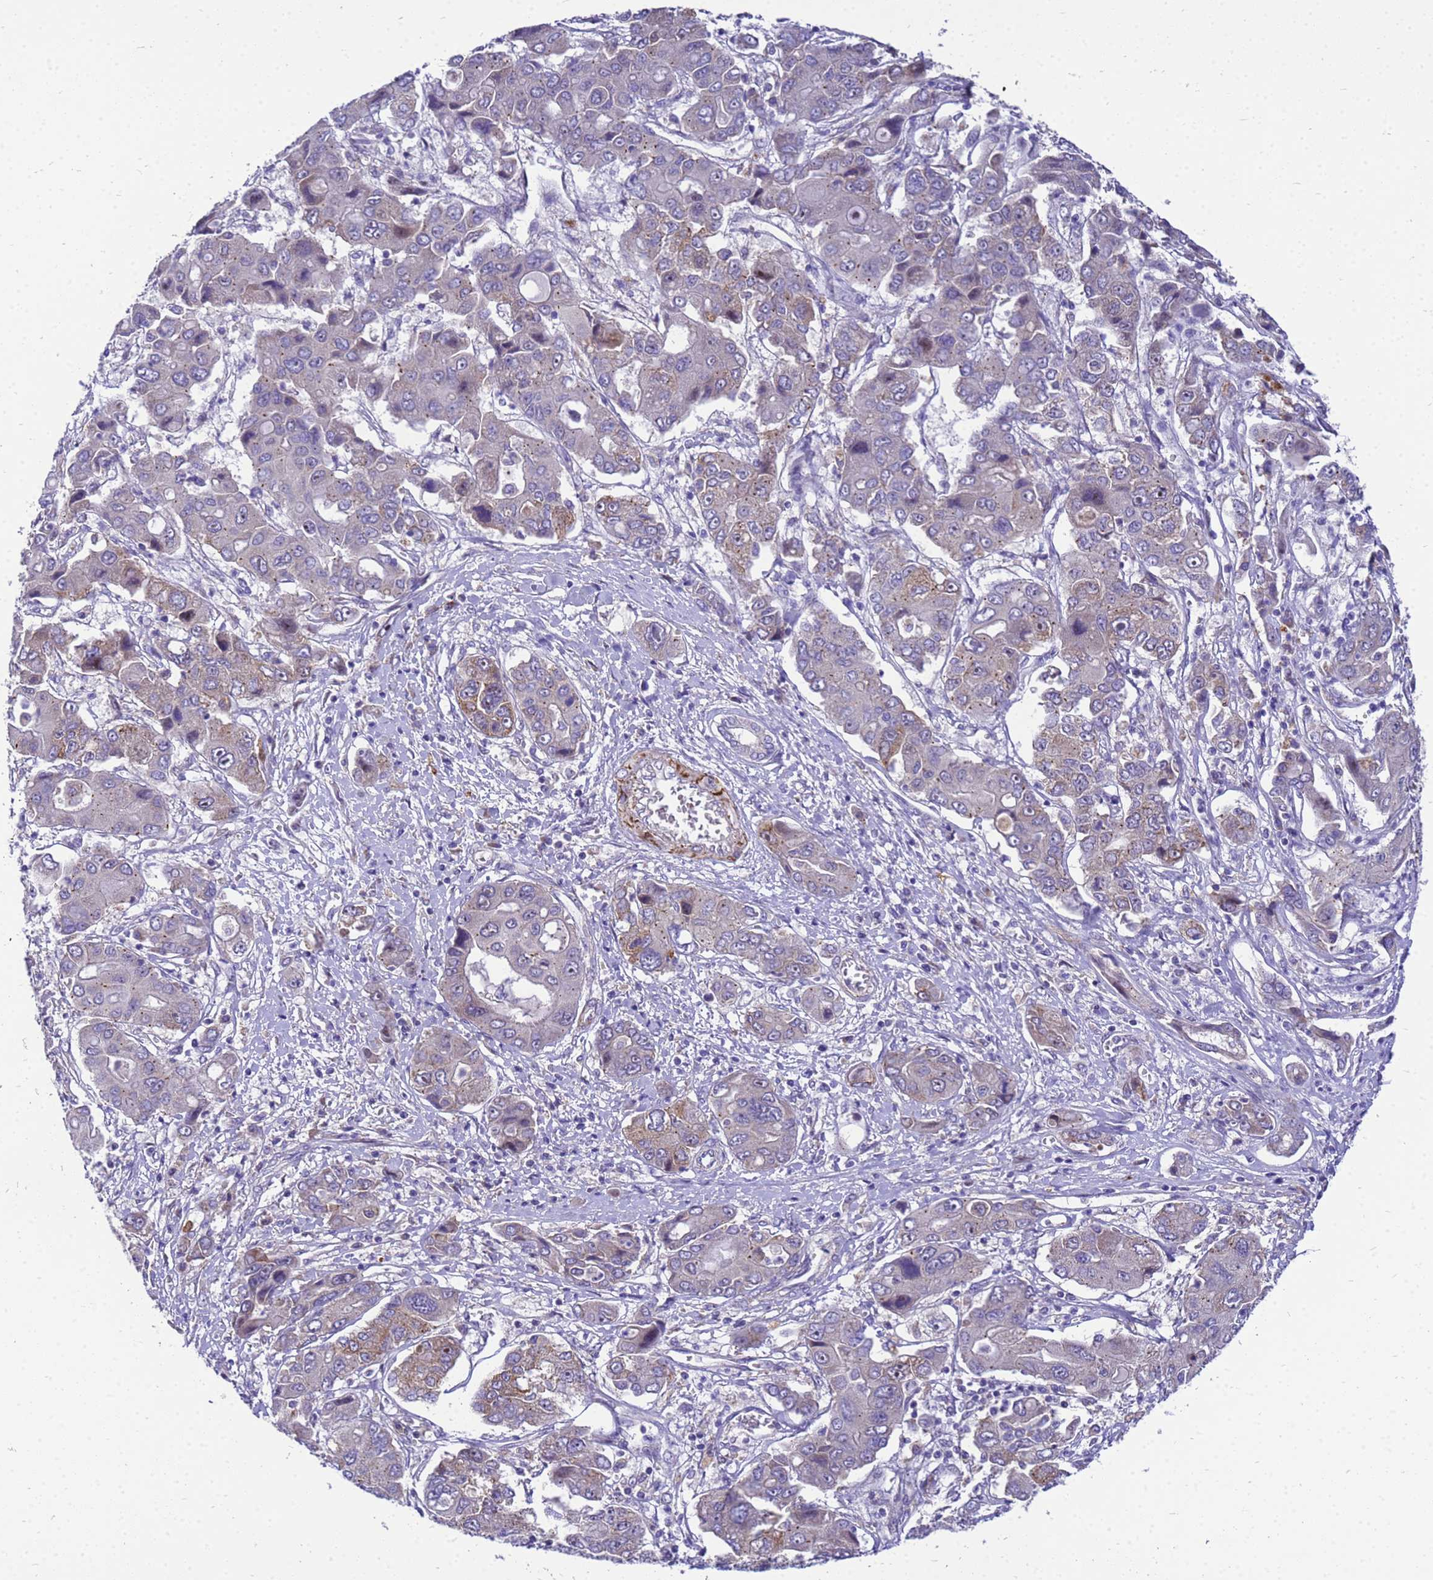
{"staining": {"intensity": "weak", "quantity": "<25%", "location": "cytoplasmic/membranous"}, "tissue": "liver cancer", "cell_type": "Tumor cells", "image_type": "cancer", "snomed": [{"axis": "morphology", "description": "Cholangiocarcinoma"}, {"axis": "topography", "description": "Liver"}], "caption": "The micrograph displays no staining of tumor cells in liver cholangiocarcinoma.", "gene": "POP7", "patient": {"sex": "male", "age": 67}}